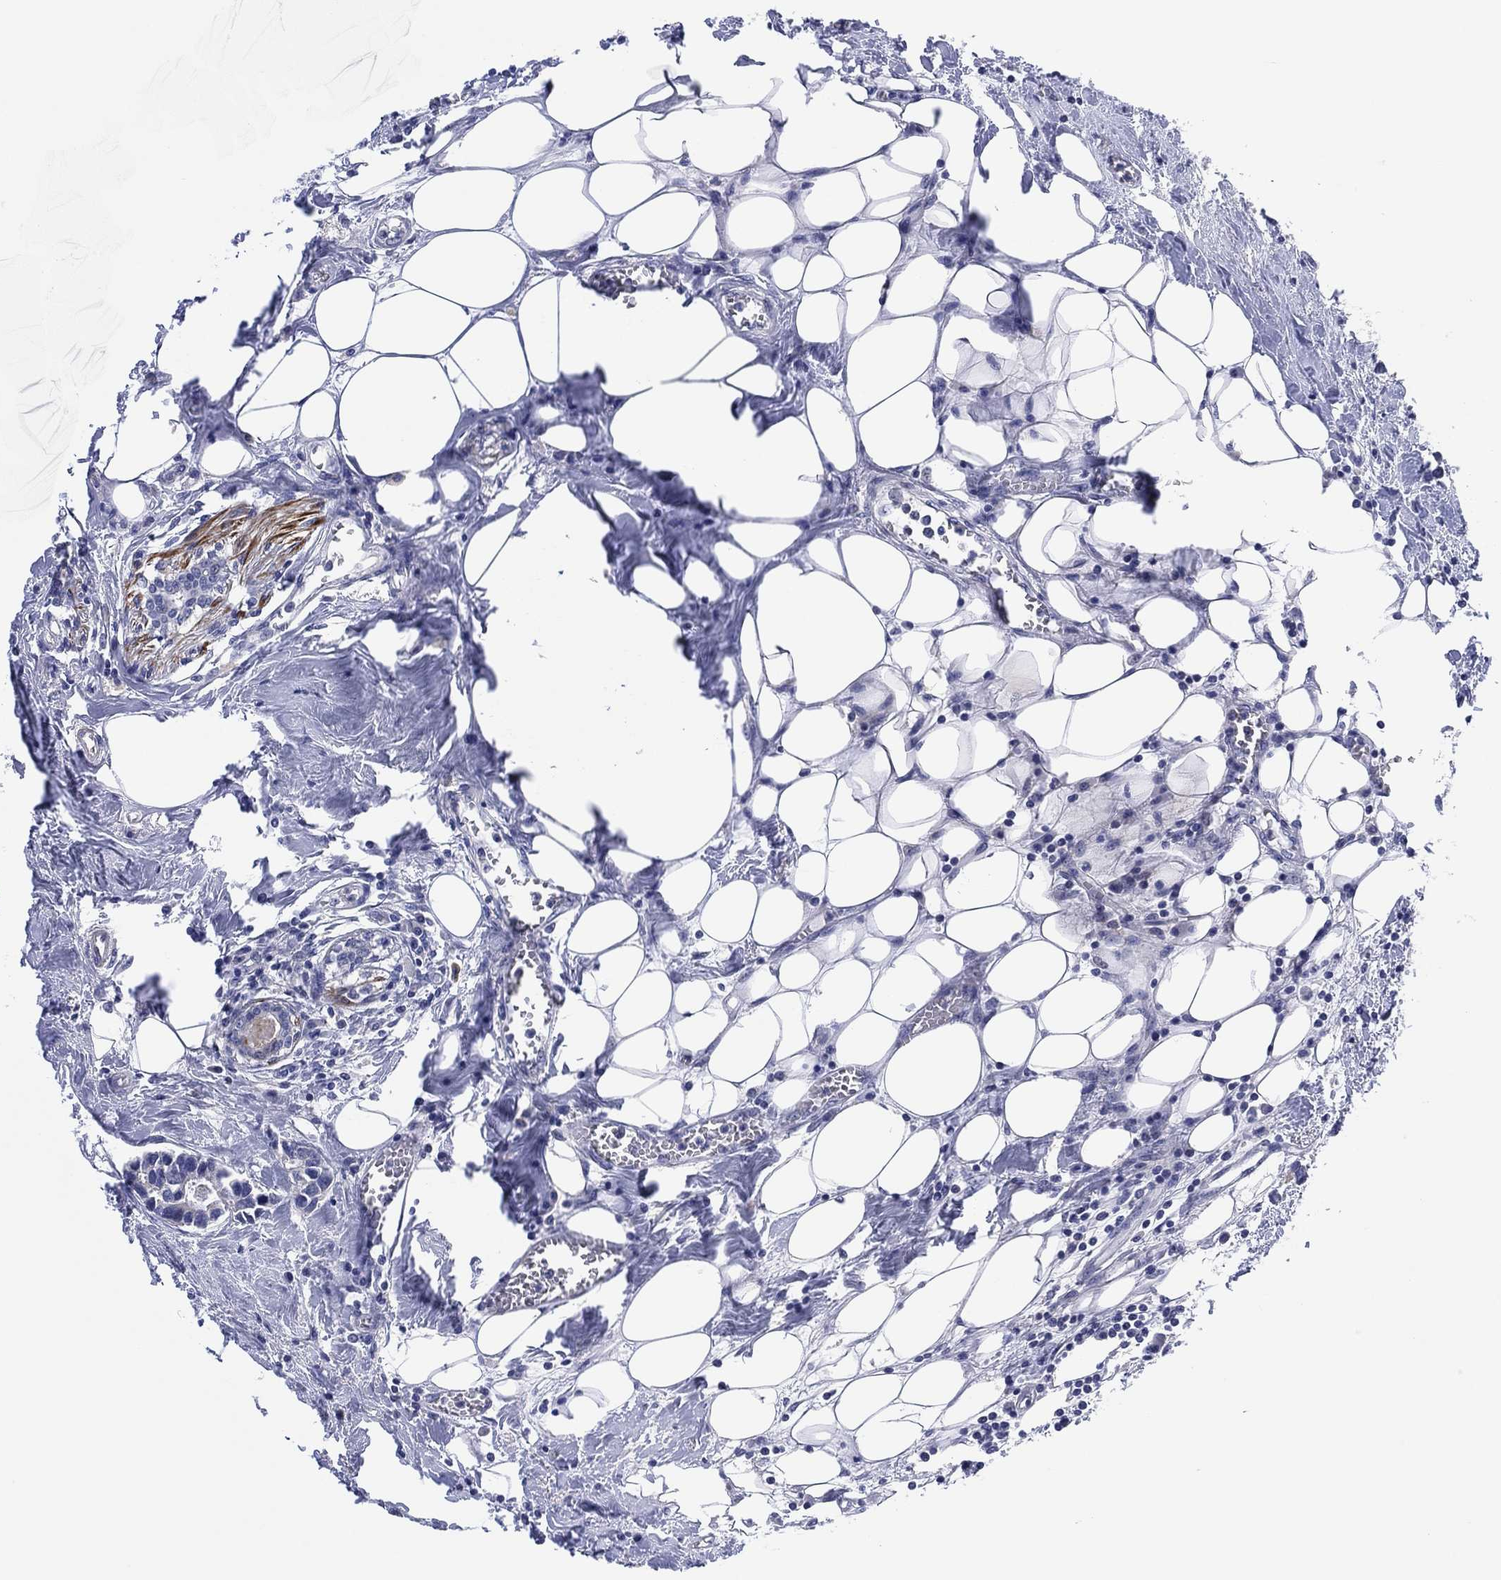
{"staining": {"intensity": "negative", "quantity": "none", "location": "none"}, "tissue": "breast cancer", "cell_type": "Tumor cells", "image_type": "cancer", "snomed": [{"axis": "morphology", "description": "Duct carcinoma"}, {"axis": "topography", "description": "Breast"}], "caption": "Infiltrating ductal carcinoma (breast) stained for a protein using immunohistochemistry displays no positivity tumor cells.", "gene": "CLIP3", "patient": {"sex": "female", "age": 83}}